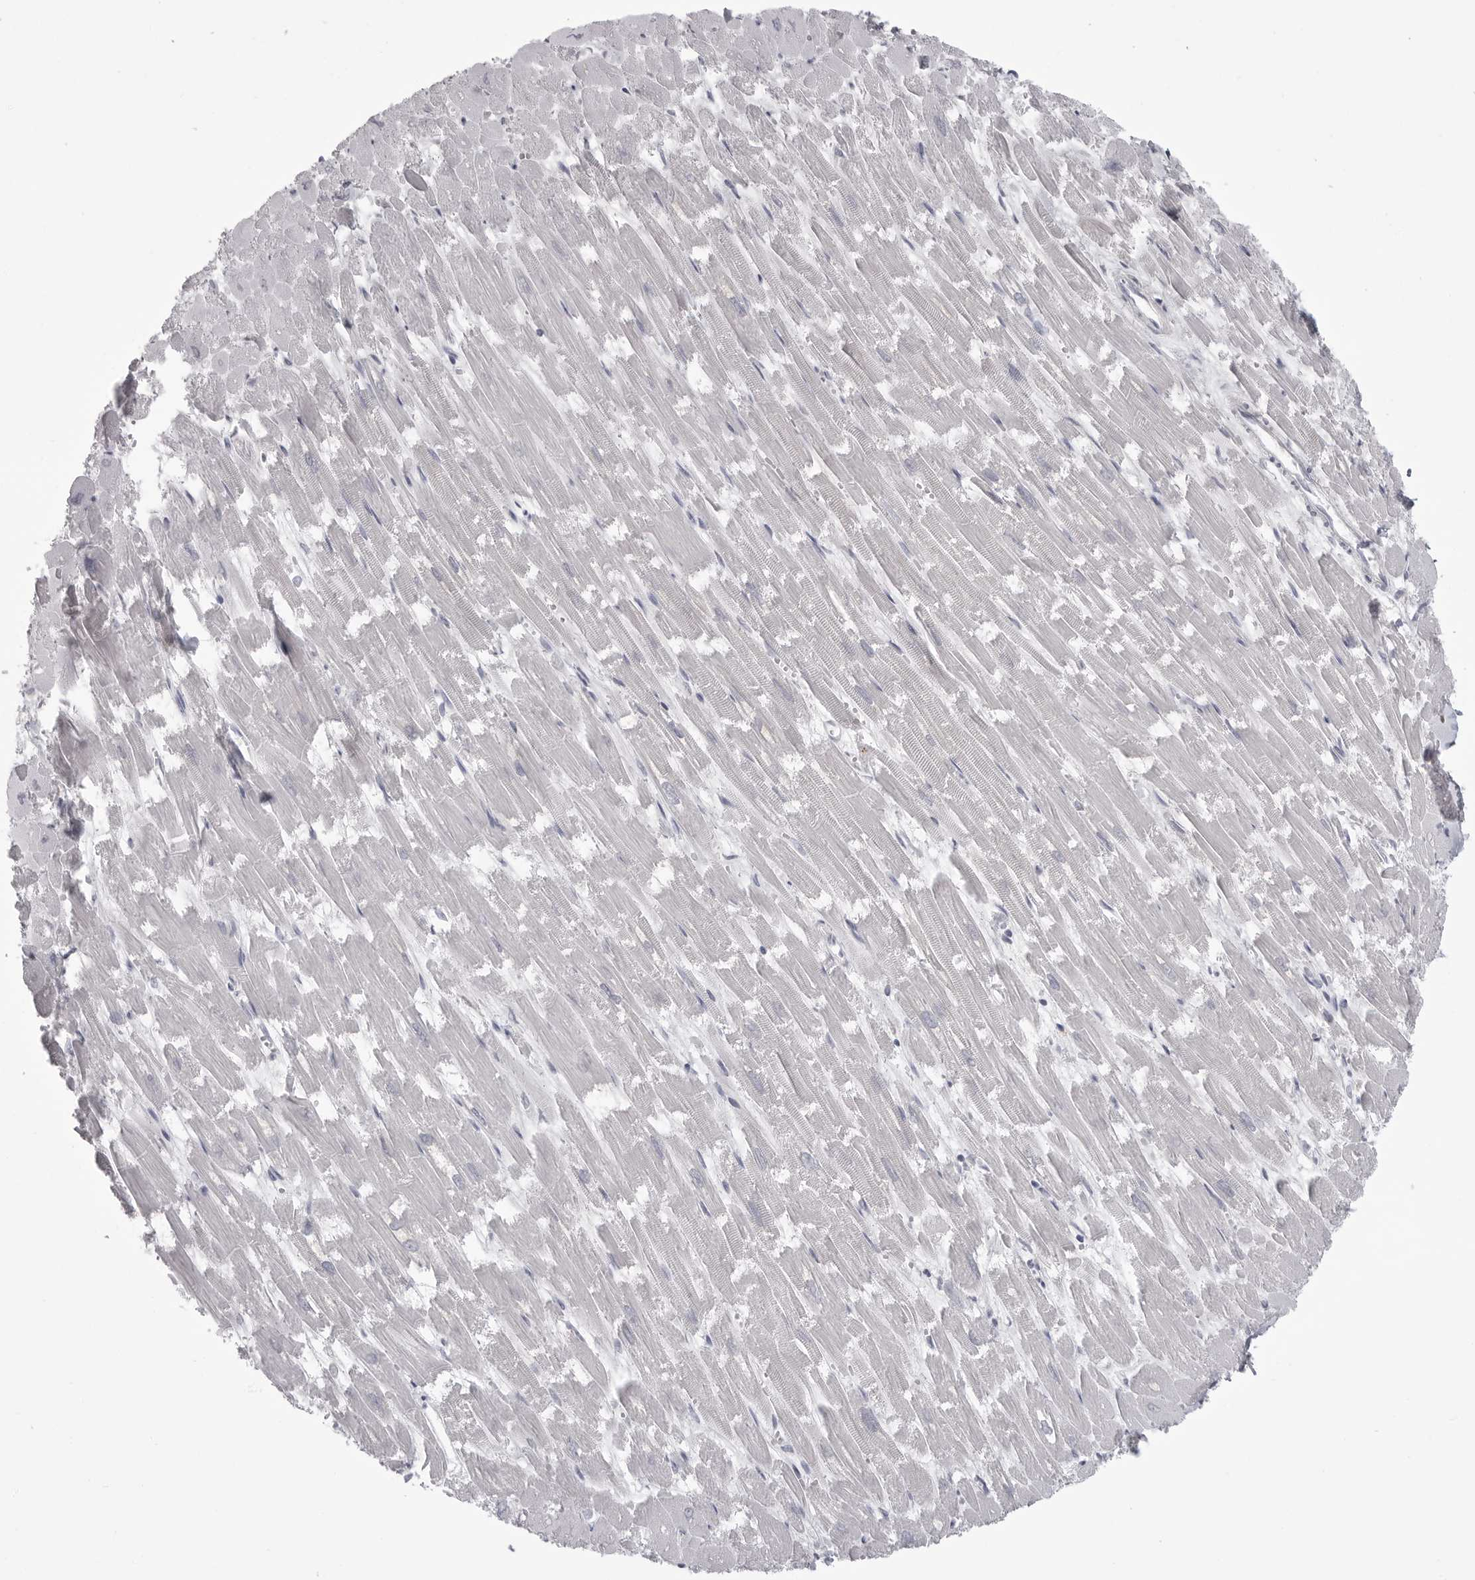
{"staining": {"intensity": "negative", "quantity": "none", "location": "none"}, "tissue": "heart muscle", "cell_type": "Cardiomyocytes", "image_type": "normal", "snomed": [{"axis": "morphology", "description": "Normal tissue, NOS"}, {"axis": "topography", "description": "Heart"}], "caption": "IHC of unremarkable human heart muscle reveals no positivity in cardiomyocytes. The staining is performed using DAB (3,3'-diaminobenzidine) brown chromogen with nuclei counter-stained in using hematoxylin.", "gene": "FKBP2", "patient": {"sex": "male", "age": 54}}